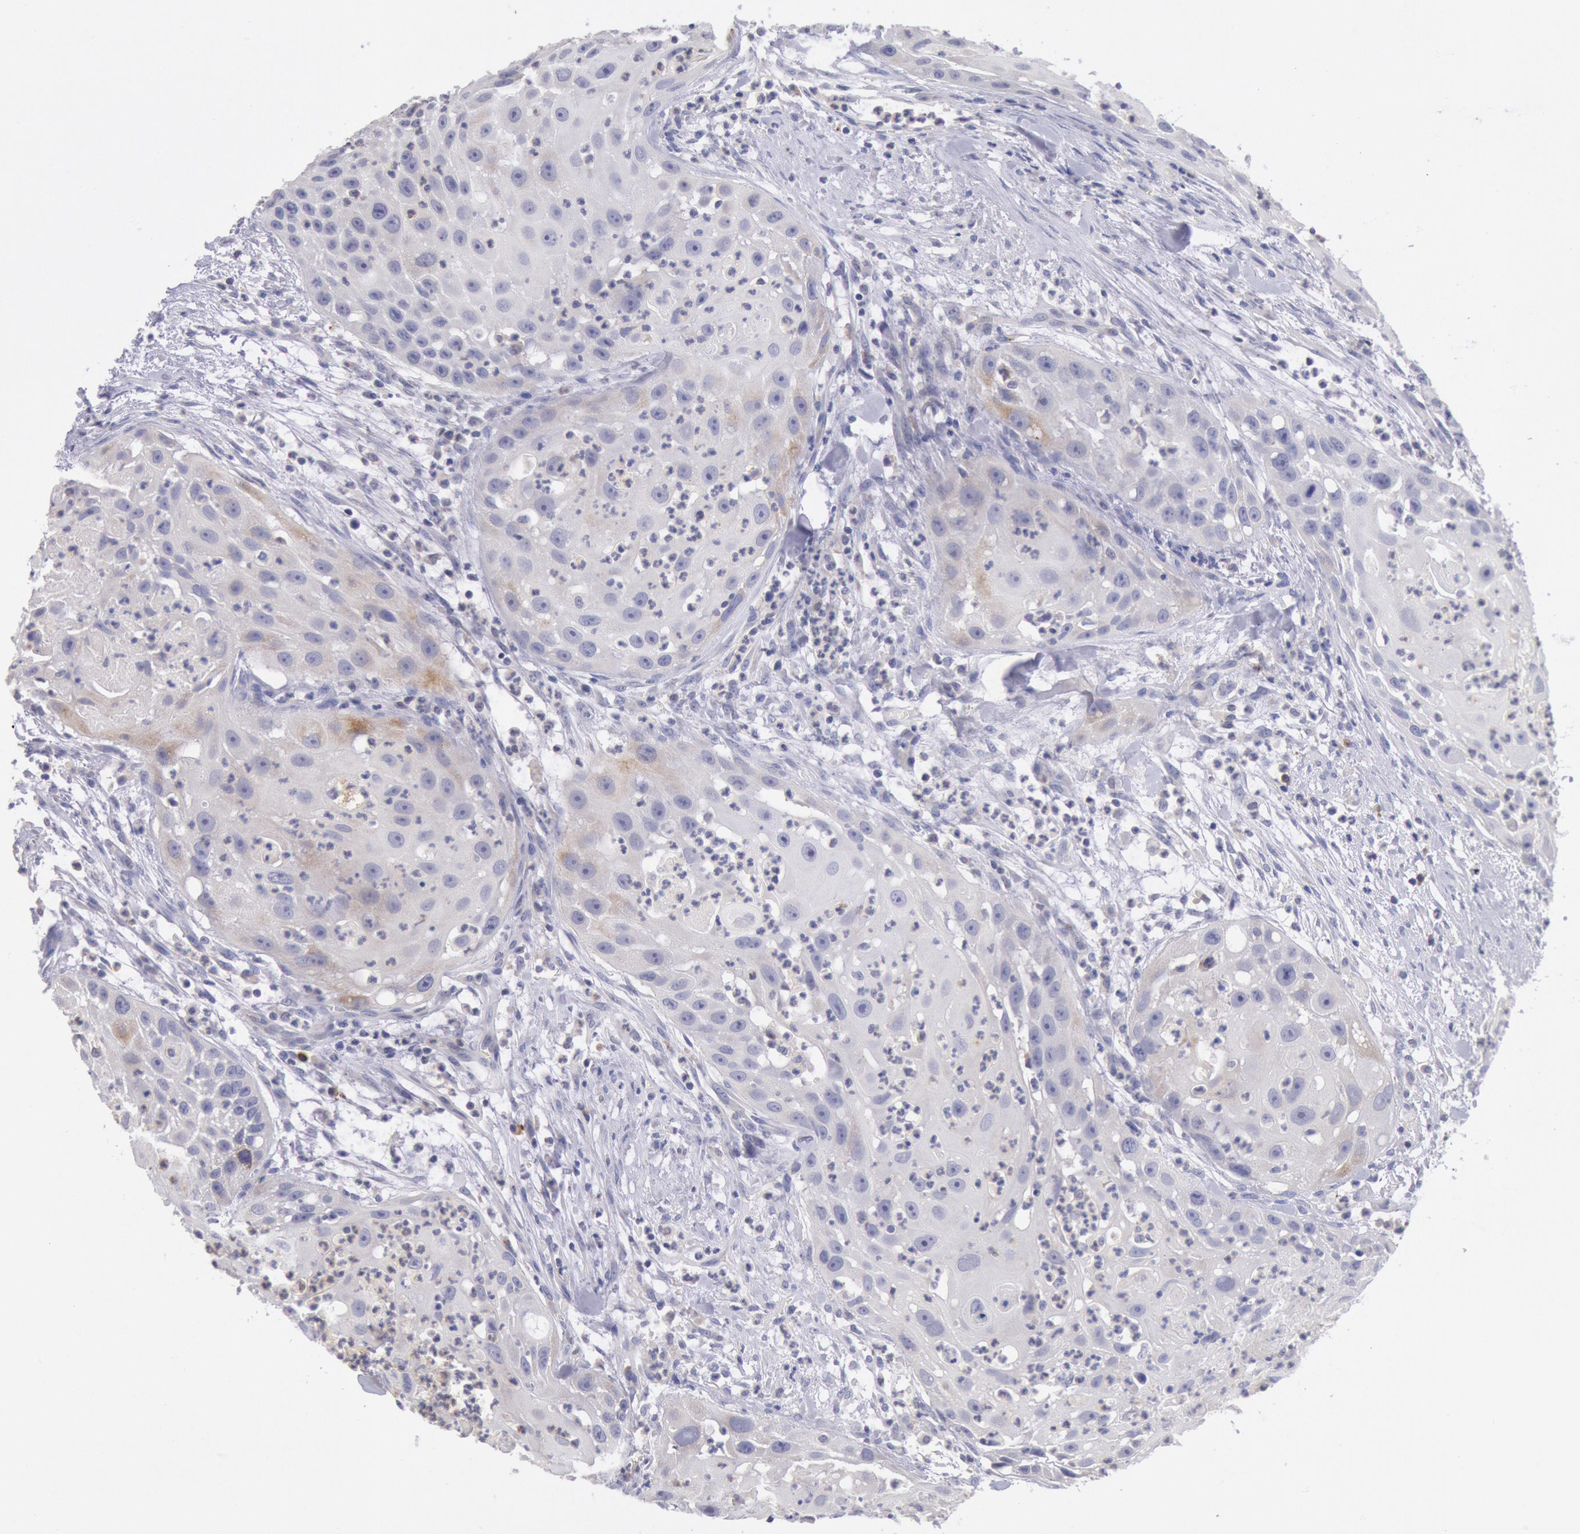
{"staining": {"intensity": "weak", "quantity": "<25%", "location": "cytoplasmic/membranous"}, "tissue": "head and neck cancer", "cell_type": "Tumor cells", "image_type": "cancer", "snomed": [{"axis": "morphology", "description": "Squamous cell carcinoma, NOS"}, {"axis": "topography", "description": "Head-Neck"}], "caption": "The photomicrograph exhibits no staining of tumor cells in head and neck cancer. (DAB (3,3'-diaminobenzidine) IHC visualized using brightfield microscopy, high magnification).", "gene": "GAL3ST1", "patient": {"sex": "male", "age": 64}}